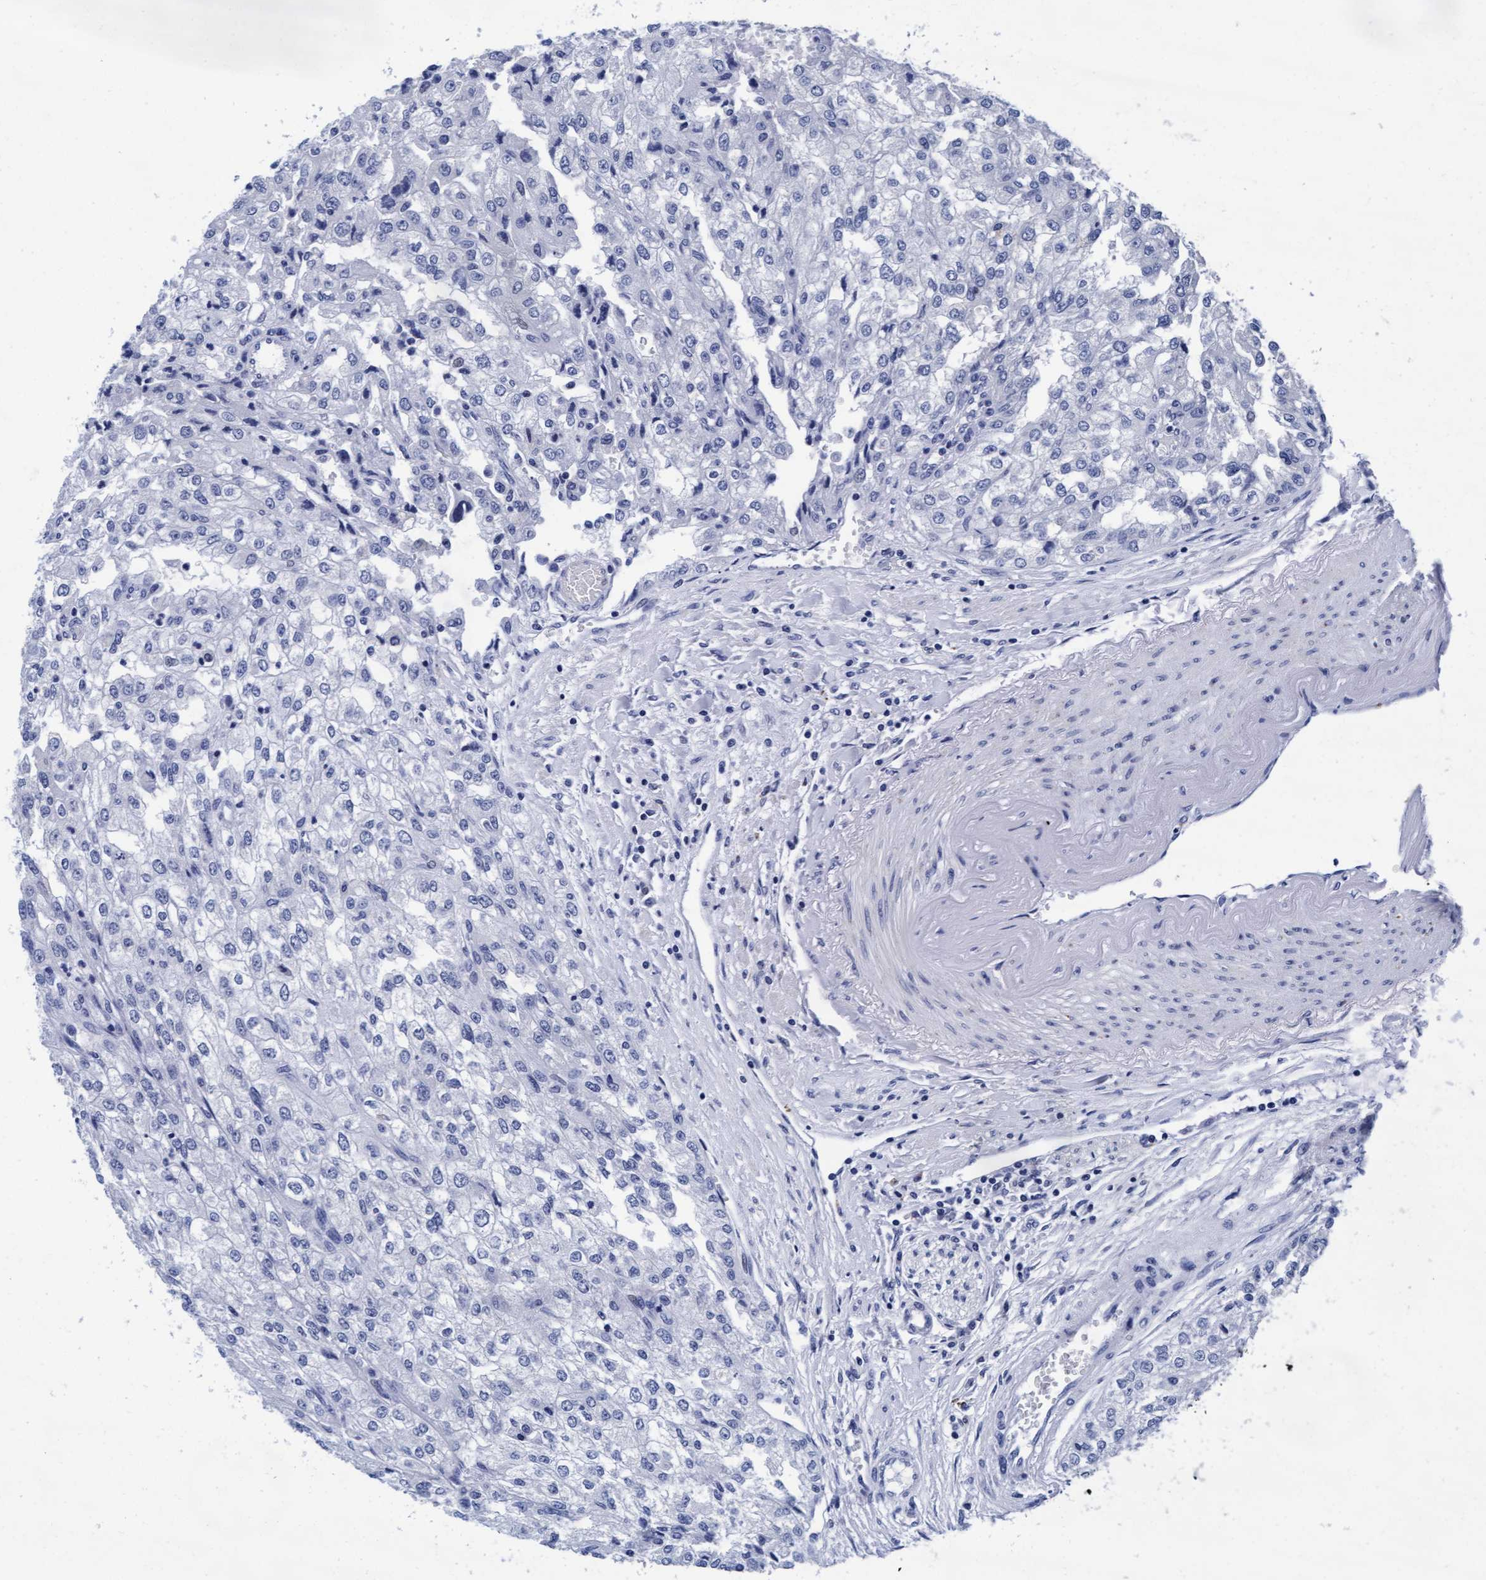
{"staining": {"intensity": "negative", "quantity": "none", "location": "none"}, "tissue": "renal cancer", "cell_type": "Tumor cells", "image_type": "cancer", "snomed": [{"axis": "morphology", "description": "Adenocarcinoma, NOS"}, {"axis": "topography", "description": "Kidney"}], "caption": "An immunohistochemistry image of adenocarcinoma (renal) is shown. There is no staining in tumor cells of adenocarcinoma (renal).", "gene": "ARSG", "patient": {"sex": "female", "age": 54}}